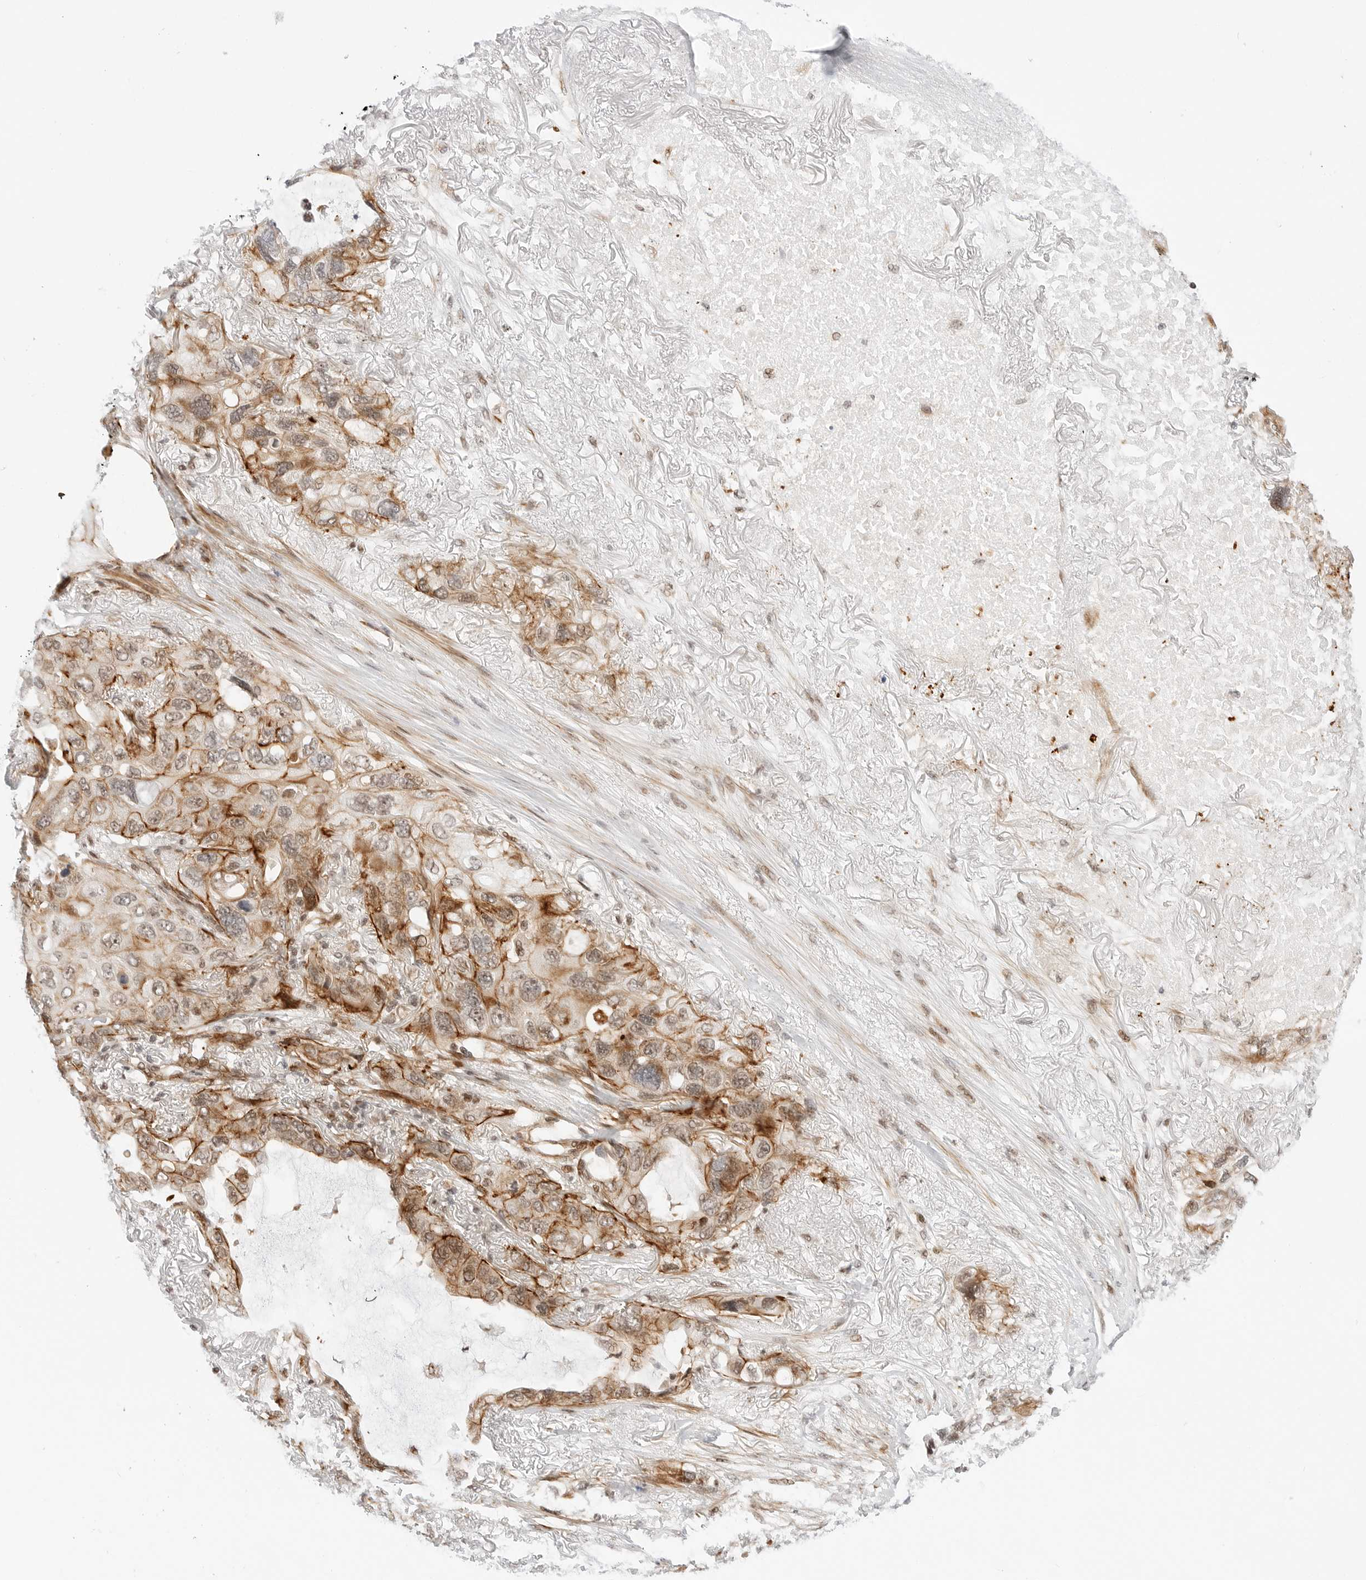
{"staining": {"intensity": "moderate", "quantity": ">75%", "location": "cytoplasmic/membranous"}, "tissue": "lung cancer", "cell_type": "Tumor cells", "image_type": "cancer", "snomed": [{"axis": "morphology", "description": "Squamous cell carcinoma, NOS"}, {"axis": "topography", "description": "Lung"}], "caption": "This is an image of IHC staining of lung squamous cell carcinoma, which shows moderate expression in the cytoplasmic/membranous of tumor cells.", "gene": "ZNF613", "patient": {"sex": "female", "age": 73}}